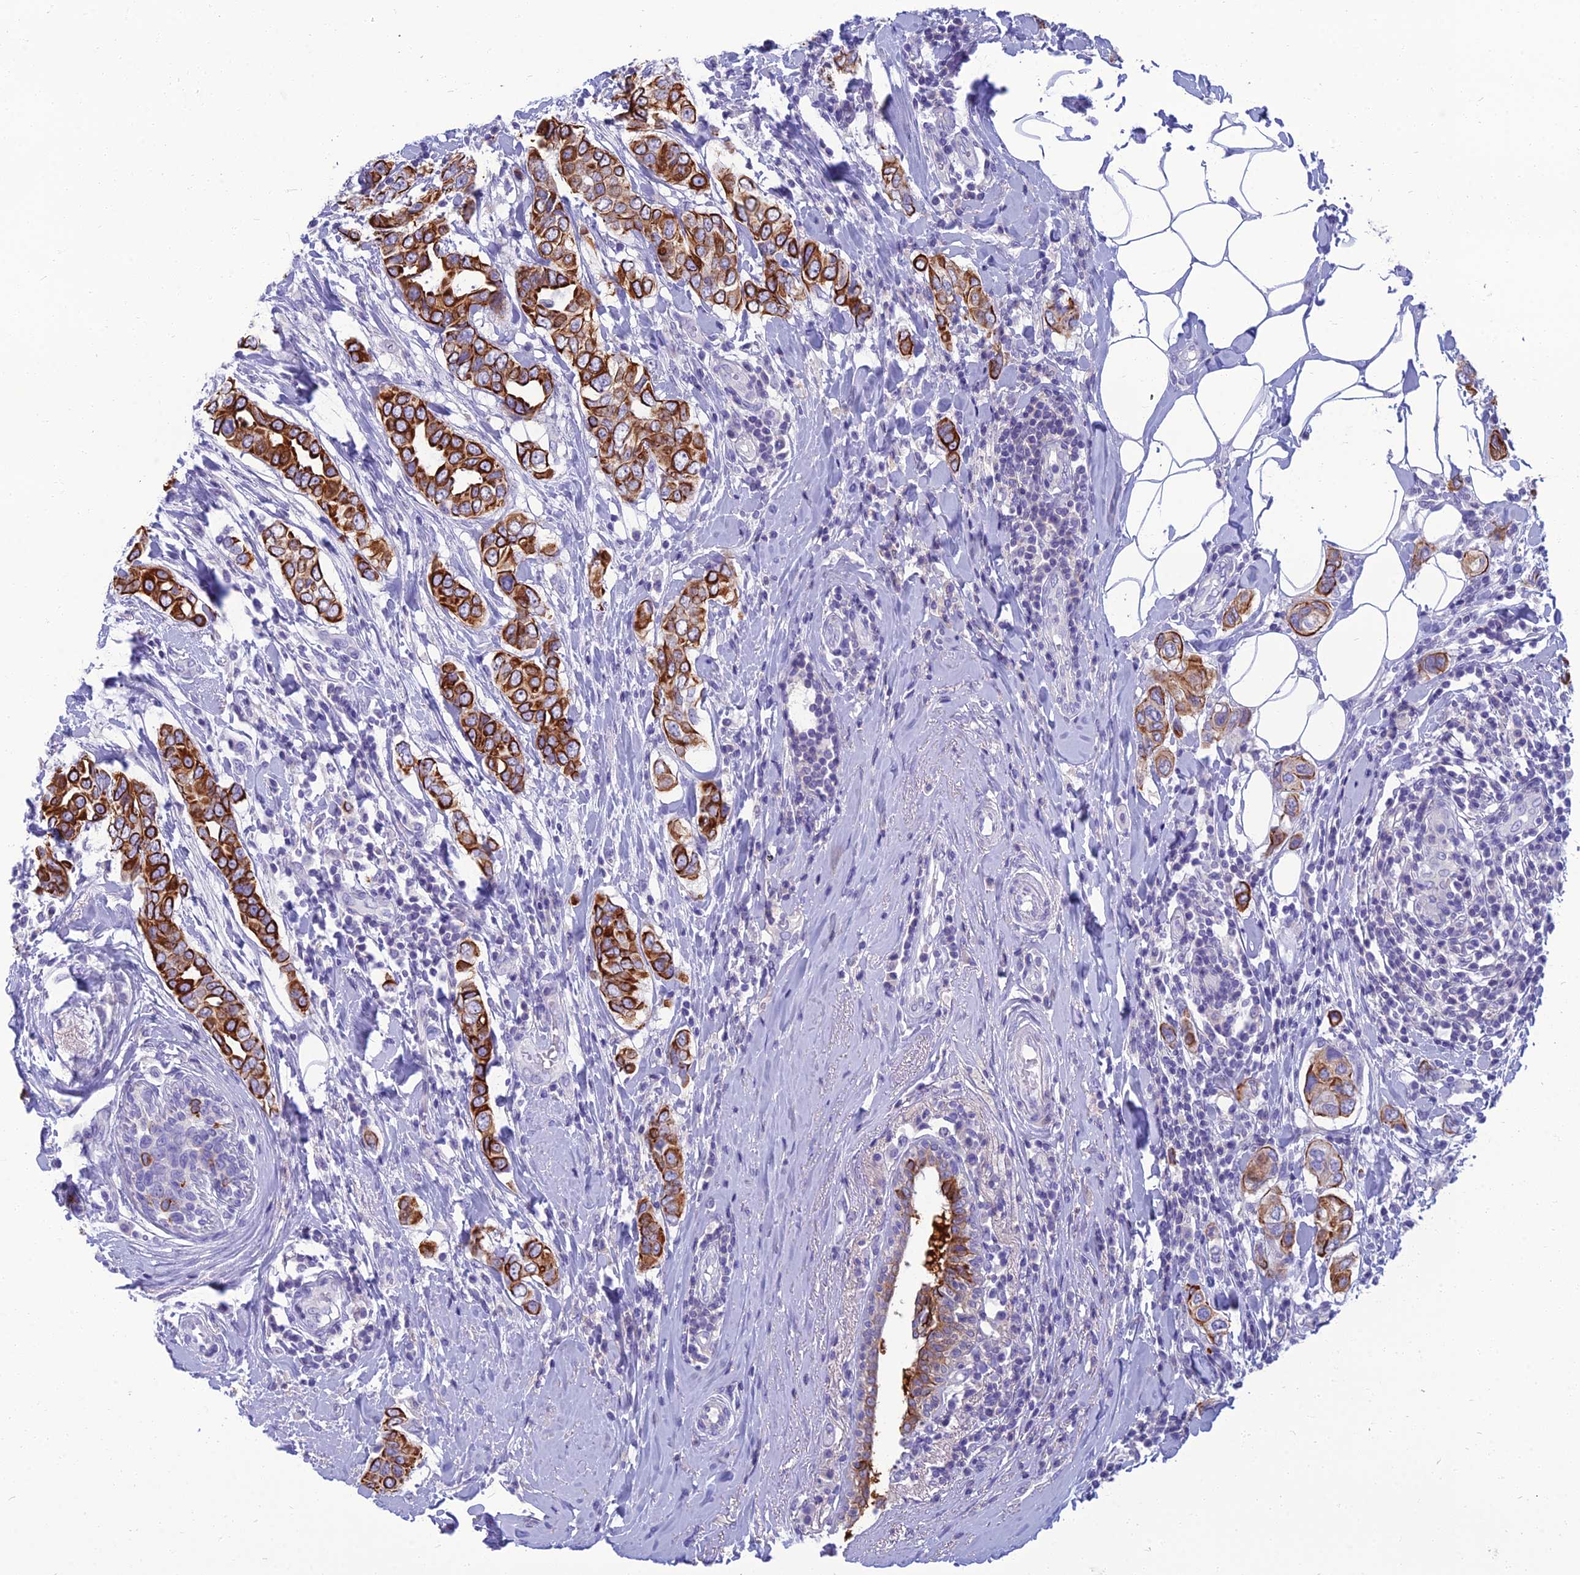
{"staining": {"intensity": "strong", "quantity": ">75%", "location": "cytoplasmic/membranous"}, "tissue": "breast cancer", "cell_type": "Tumor cells", "image_type": "cancer", "snomed": [{"axis": "morphology", "description": "Lobular carcinoma"}, {"axis": "topography", "description": "Breast"}], "caption": "Immunohistochemistry image of neoplastic tissue: human breast cancer (lobular carcinoma) stained using immunohistochemistry displays high levels of strong protein expression localized specifically in the cytoplasmic/membranous of tumor cells, appearing as a cytoplasmic/membranous brown color.", "gene": "SPTLC3", "patient": {"sex": "female", "age": 51}}